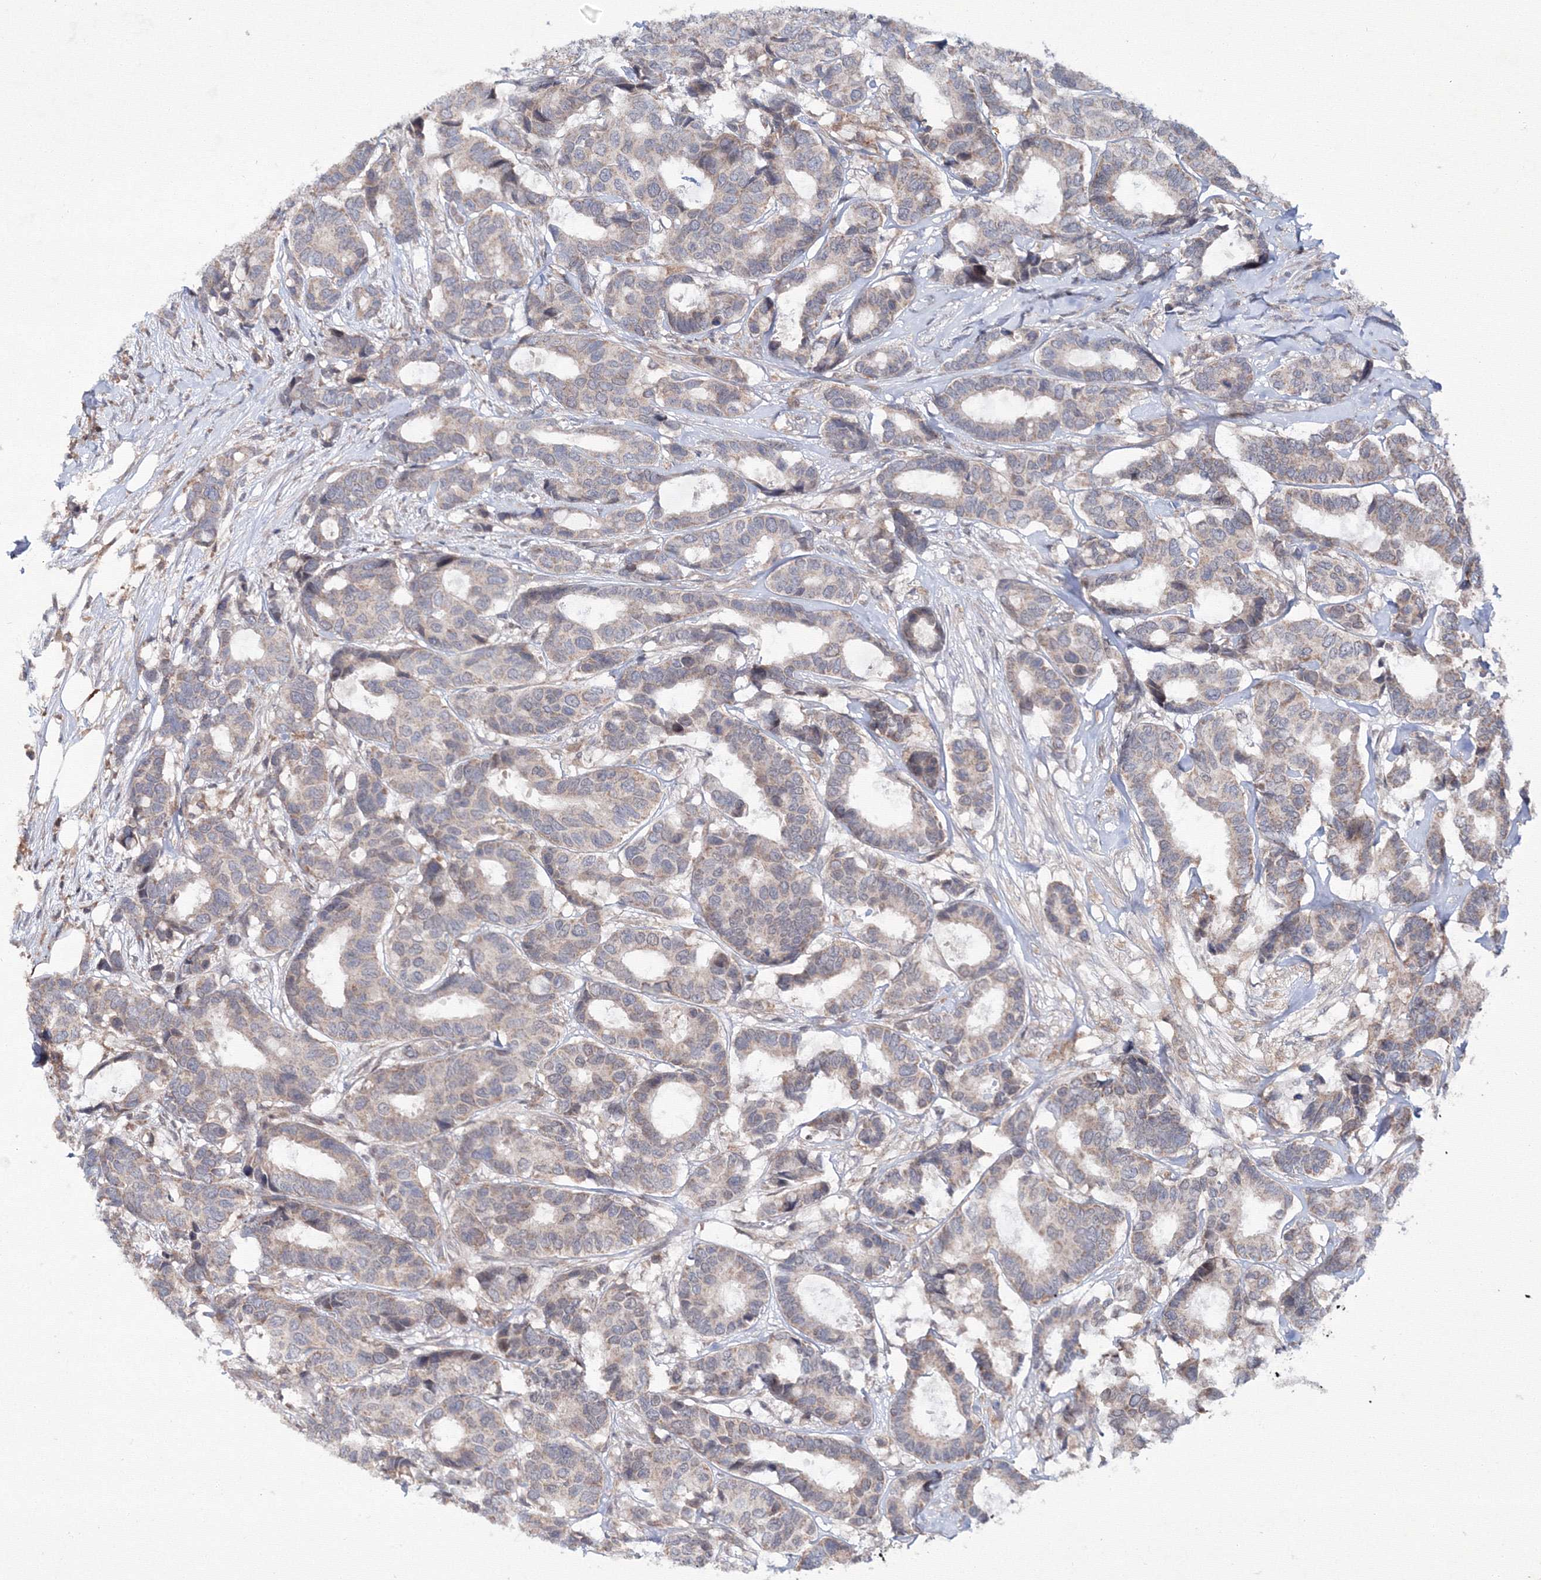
{"staining": {"intensity": "weak", "quantity": "25%-75%", "location": "cytoplasmic/membranous"}, "tissue": "breast cancer", "cell_type": "Tumor cells", "image_type": "cancer", "snomed": [{"axis": "morphology", "description": "Duct carcinoma"}, {"axis": "topography", "description": "Breast"}], "caption": "Immunohistochemical staining of breast cancer exhibits low levels of weak cytoplasmic/membranous staining in approximately 25%-75% of tumor cells. (DAB (3,3'-diaminobenzidine) IHC, brown staining for protein, blue staining for nuclei).", "gene": "MKRN2", "patient": {"sex": "female", "age": 87}}